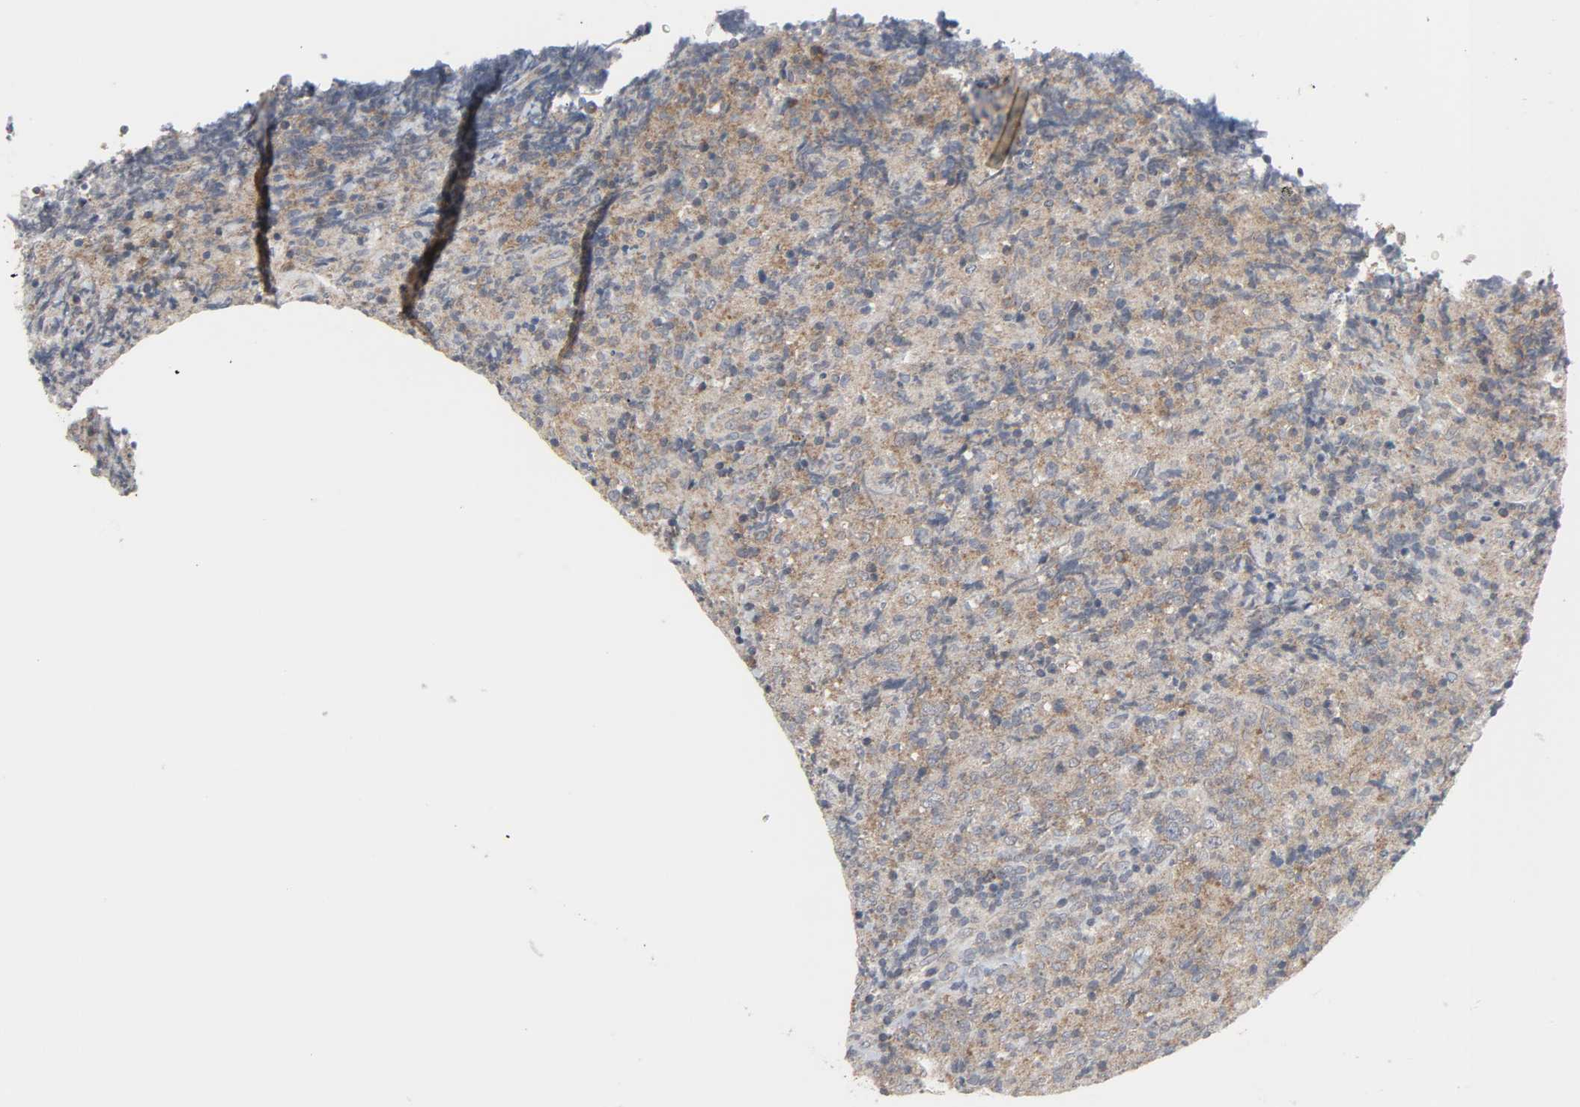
{"staining": {"intensity": "moderate", "quantity": ">75%", "location": "cytoplasmic/membranous"}, "tissue": "lymphoma", "cell_type": "Tumor cells", "image_type": "cancer", "snomed": [{"axis": "morphology", "description": "Malignant lymphoma, non-Hodgkin's type, High grade"}, {"axis": "topography", "description": "Tonsil"}], "caption": "Immunohistochemical staining of lymphoma displays moderate cytoplasmic/membranous protein staining in about >75% of tumor cells.", "gene": "CLIP1", "patient": {"sex": "female", "age": 36}}